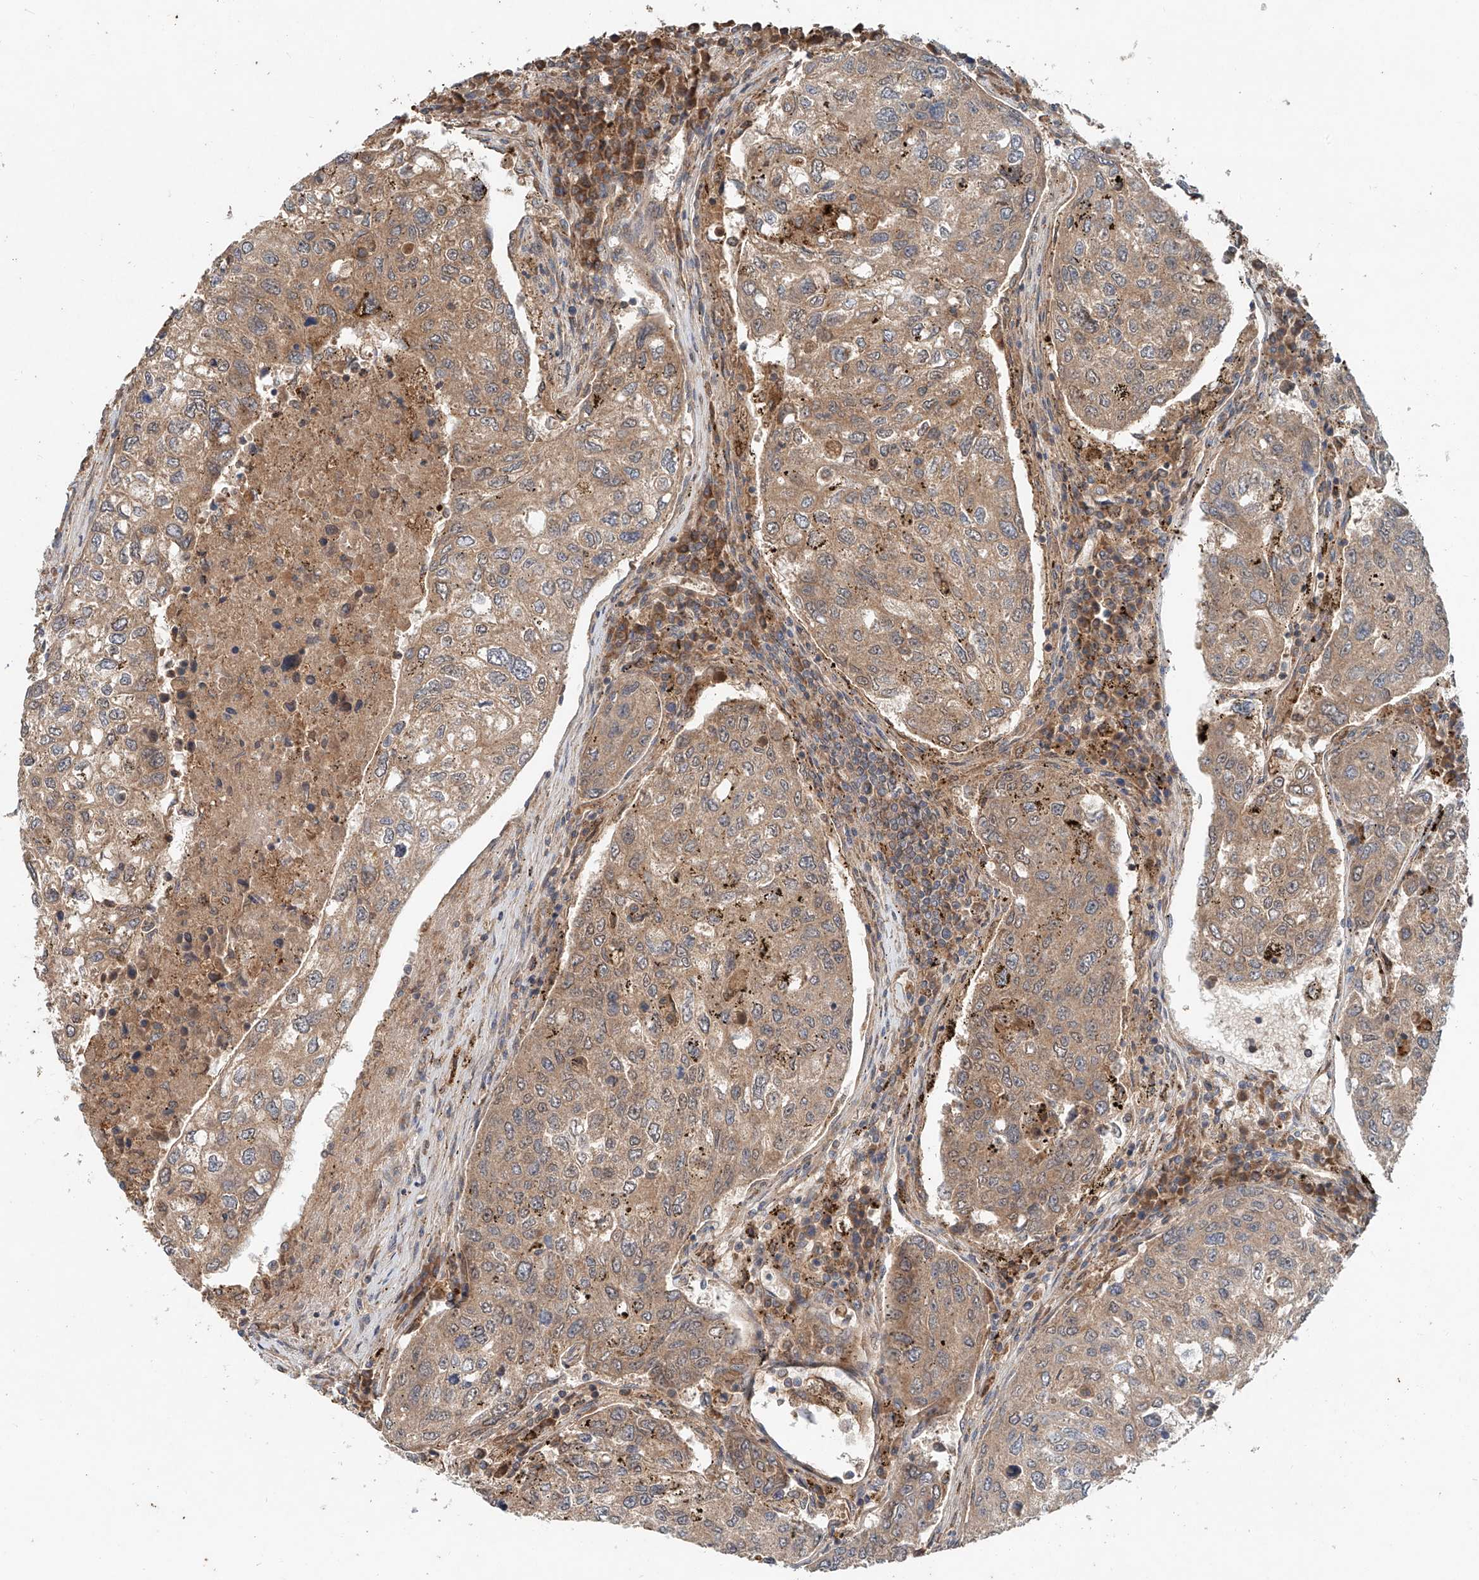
{"staining": {"intensity": "weak", "quantity": ">75%", "location": "cytoplasmic/membranous"}, "tissue": "urothelial cancer", "cell_type": "Tumor cells", "image_type": "cancer", "snomed": [{"axis": "morphology", "description": "Urothelial carcinoma, High grade"}, {"axis": "topography", "description": "Lymph node"}, {"axis": "topography", "description": "Urinary bladder"}], "caption": "Immunohistochemical staining of human urothelial cancer demonstrates weak cytoplasmic/membranous protein positivity in approximately >75% of tumor cells.", "gene": "IER5", "patient": {"sex": "male", "age": 51}}